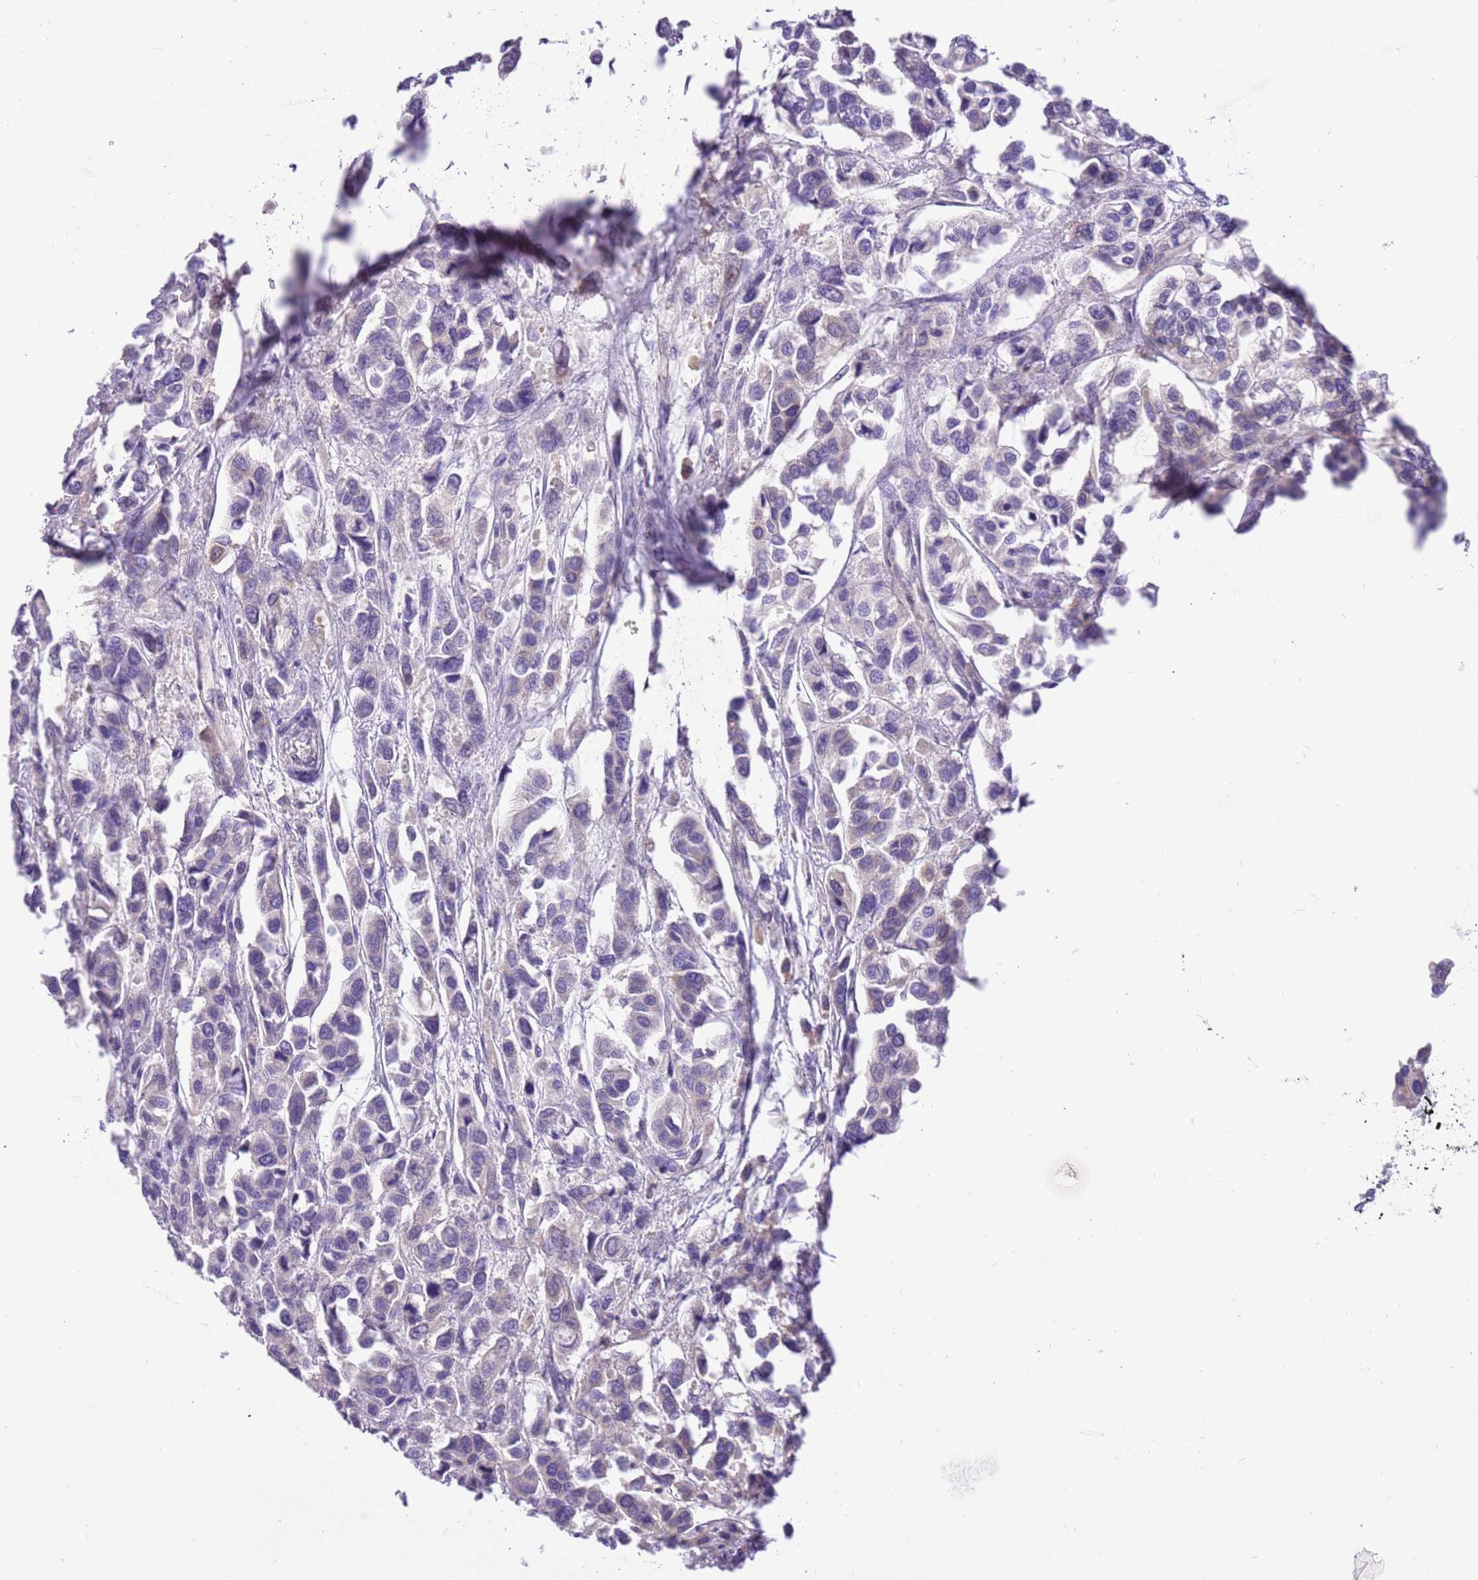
{"staining": {"intensity": "negative", "quantity": "none", "location": "none"}, "tissue": "urothelial cancer", "cell_type": "Tumor cells", "image_type": "cancer", "snomed": [{"axis": "morphology", "description": "Urothelial carcinoma, High grade"}, {"axis": "topography", "description": "Urinary bladder"}], "caption": "Human urothelial cancer stained for a protein using immunohistochemistry (IHC) shows no expression in tumor cells.", "gene": "GLCE", "patient": {"sex": "male", "age": 67}}